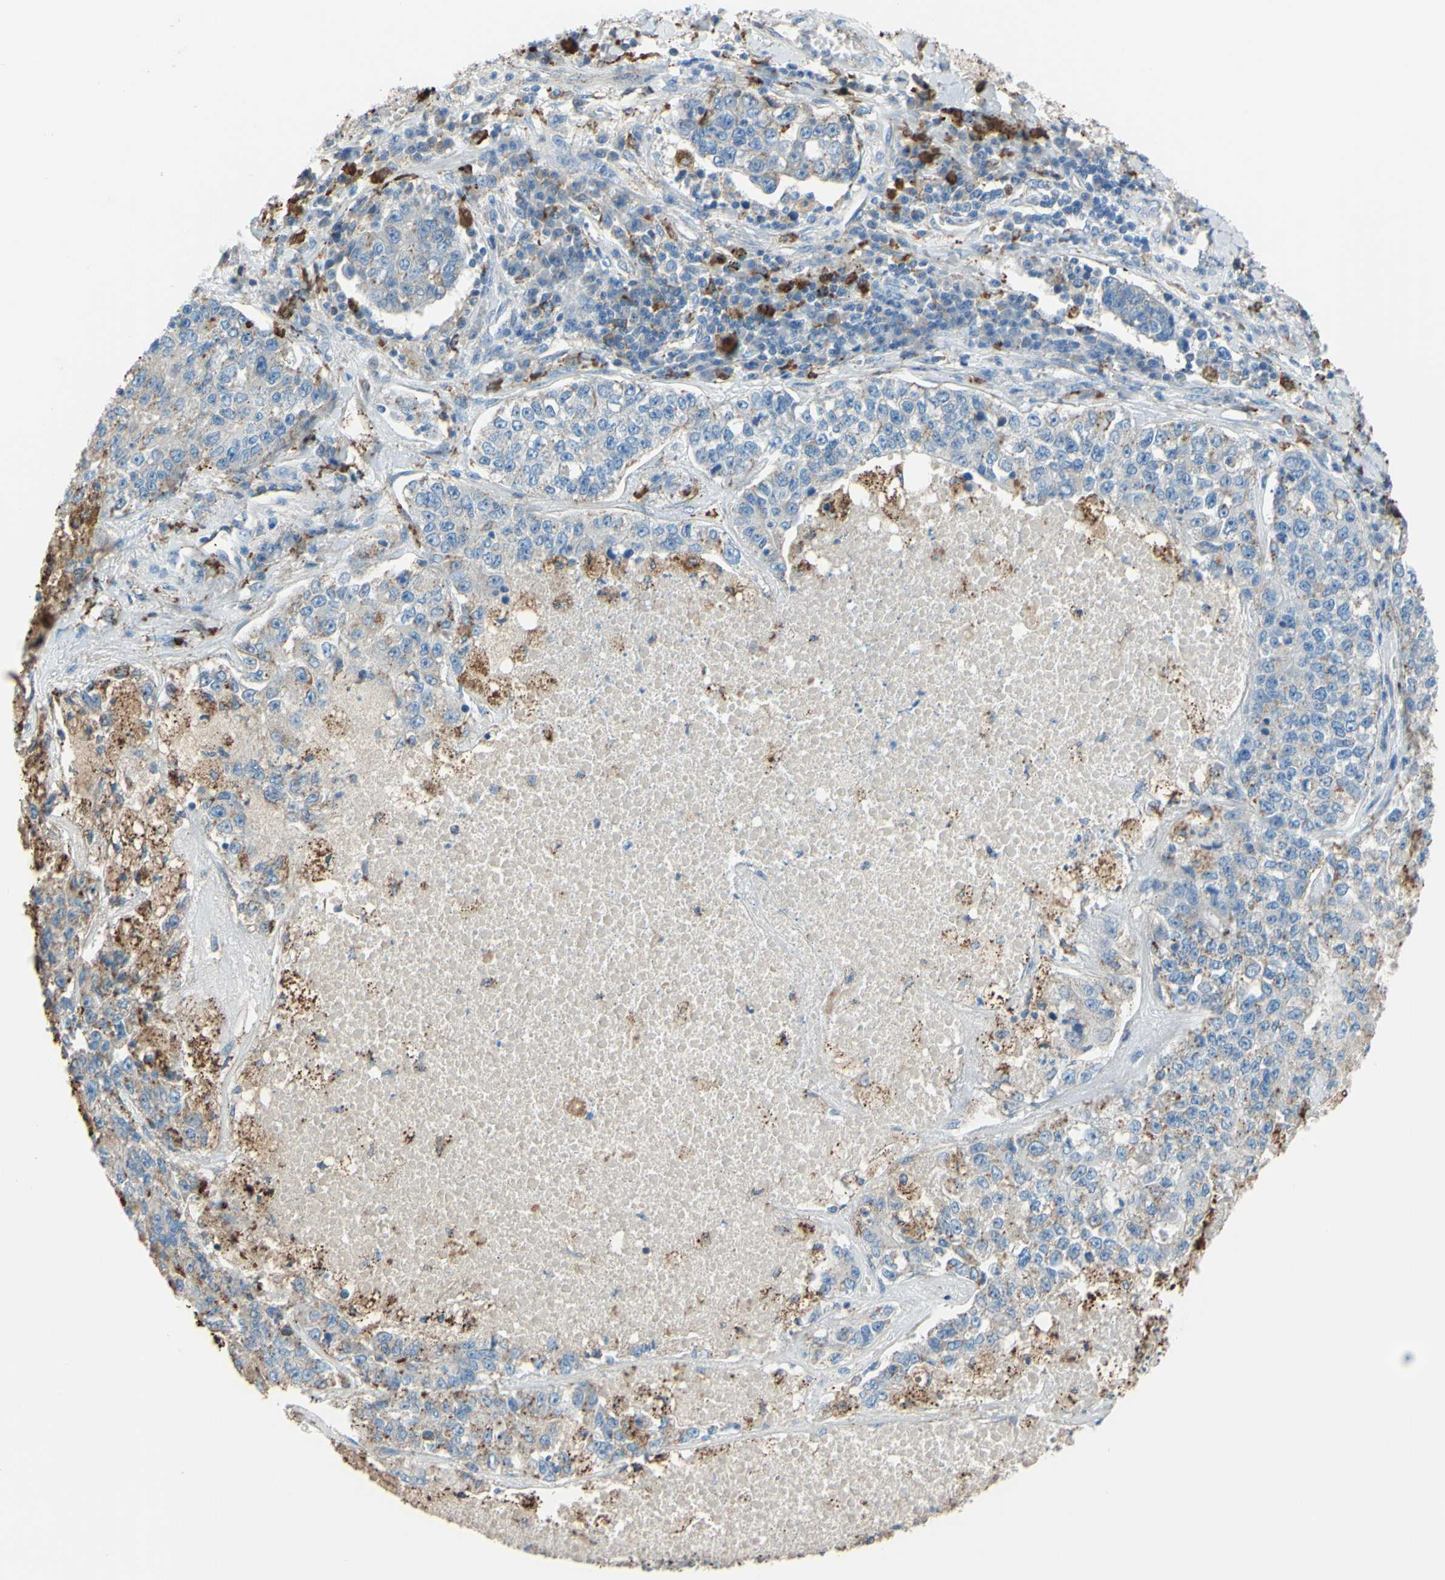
{"staining": {"intensity": "weak", "quantity": "25%-75%", "location": "cytoplasmic/membranous"}, "tissue": "lung cancer", "cell_type": "Tumor cells", "image_type": "cancer", "snomed": [{"axis": "morphology", "description": "Adenocarcinoma, NOS"}, {"axis": "topography", "description": "Lung"}], "caption": "High-power microscopy captured an immunohistochemistry (IHC) micrograph of lung adenocarcinoma, revealing weak cytoplasmic/membranous staining in approximately 25%-75% of tumor cells.", "gene": "CTSD", "patient": {"sex": "male", "age": 49}}